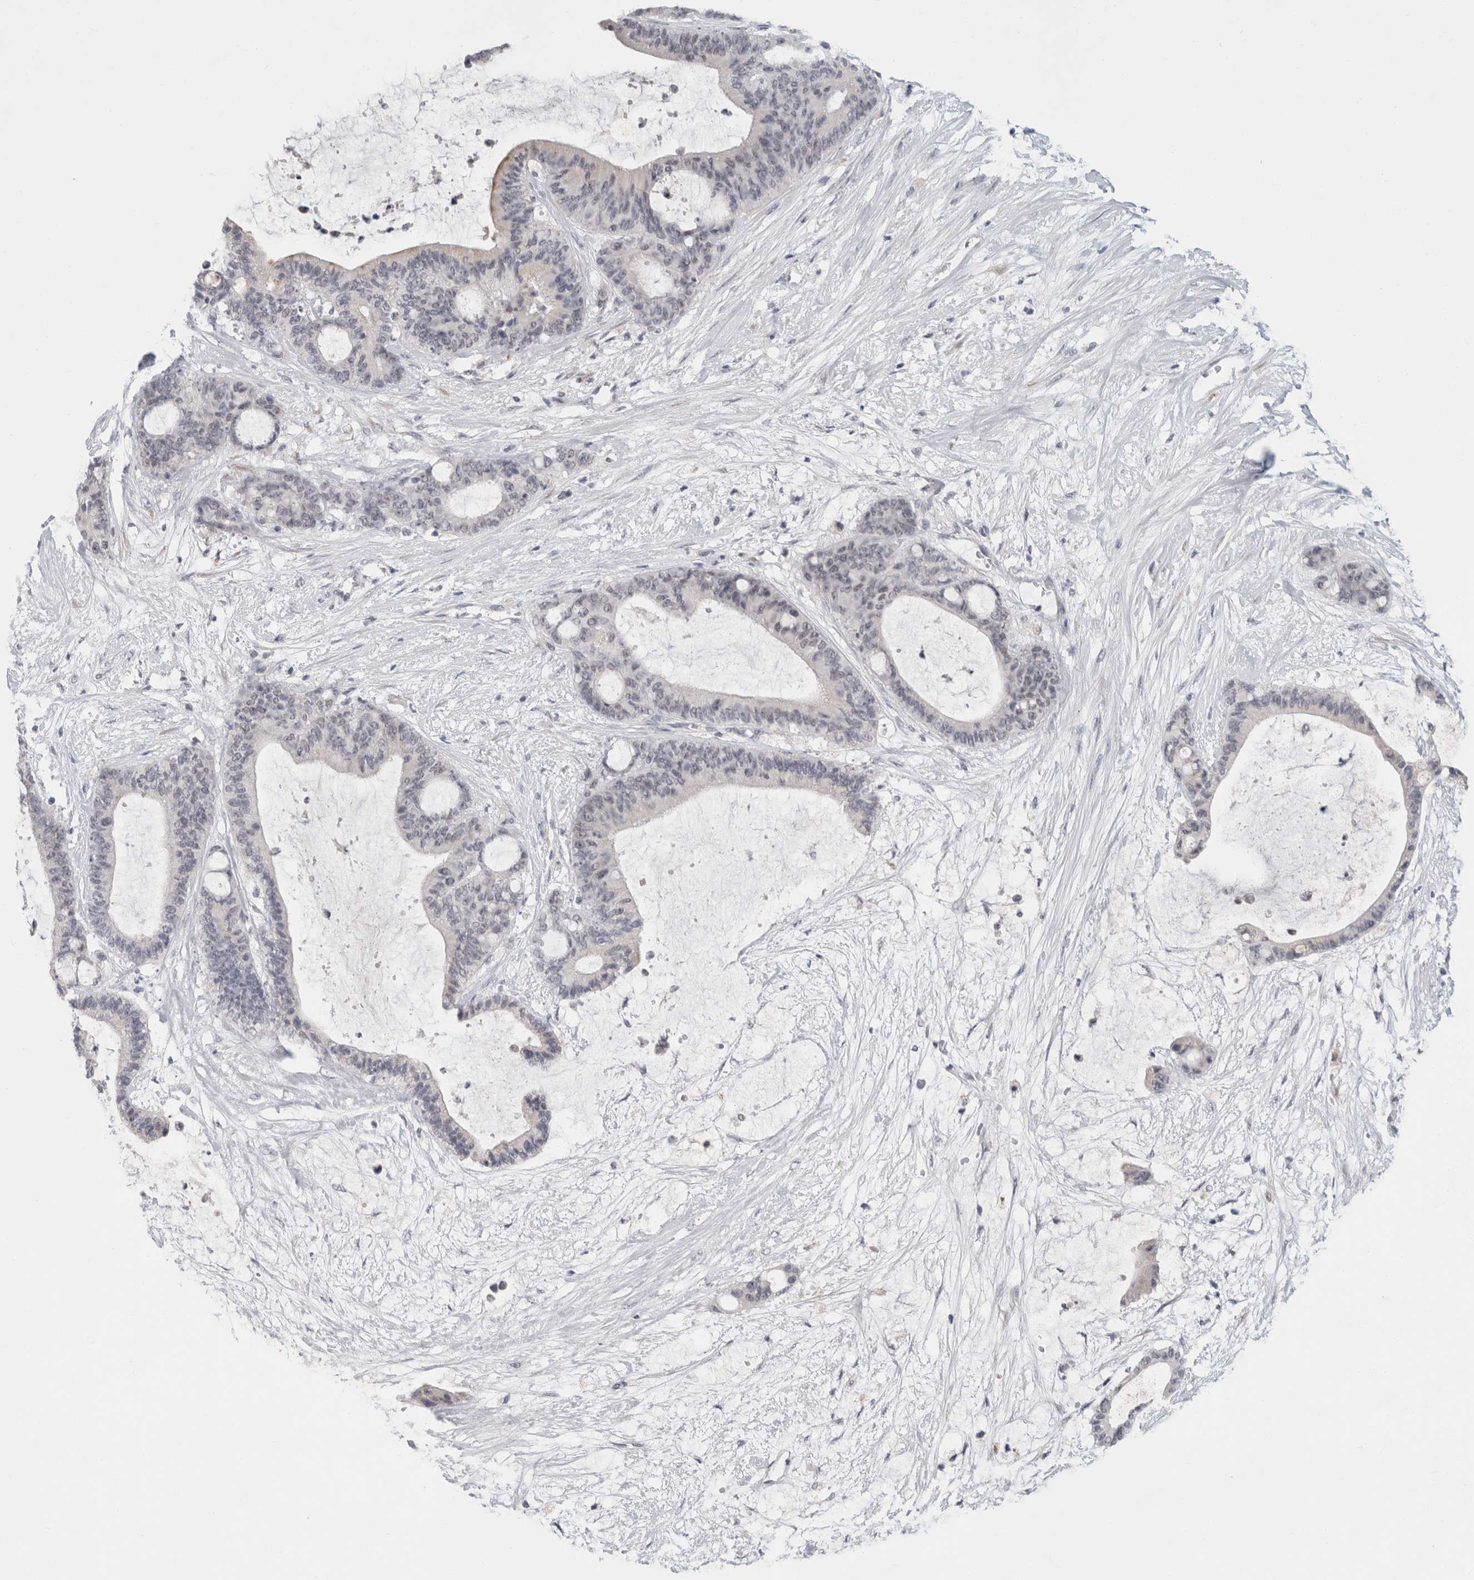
{"staining": {"intensity": "negative", "quantity": "none", "location": "none"}, "tissue": "liver cancer", "cell_type": "Tumor cells", "image_type": "cancer", "snomed": [{"axis": "morphology", "description": "Cholangiocarcinoma"}, {"axis": "topography", "description": "Liver"}], "caption": "DAB immunohistochemical staining of cholangiocarcinoma (liver) shows no significant staining in tumor cells.", "gene": "NIPA1", "patient": {"sex": "female", "age": 73}}